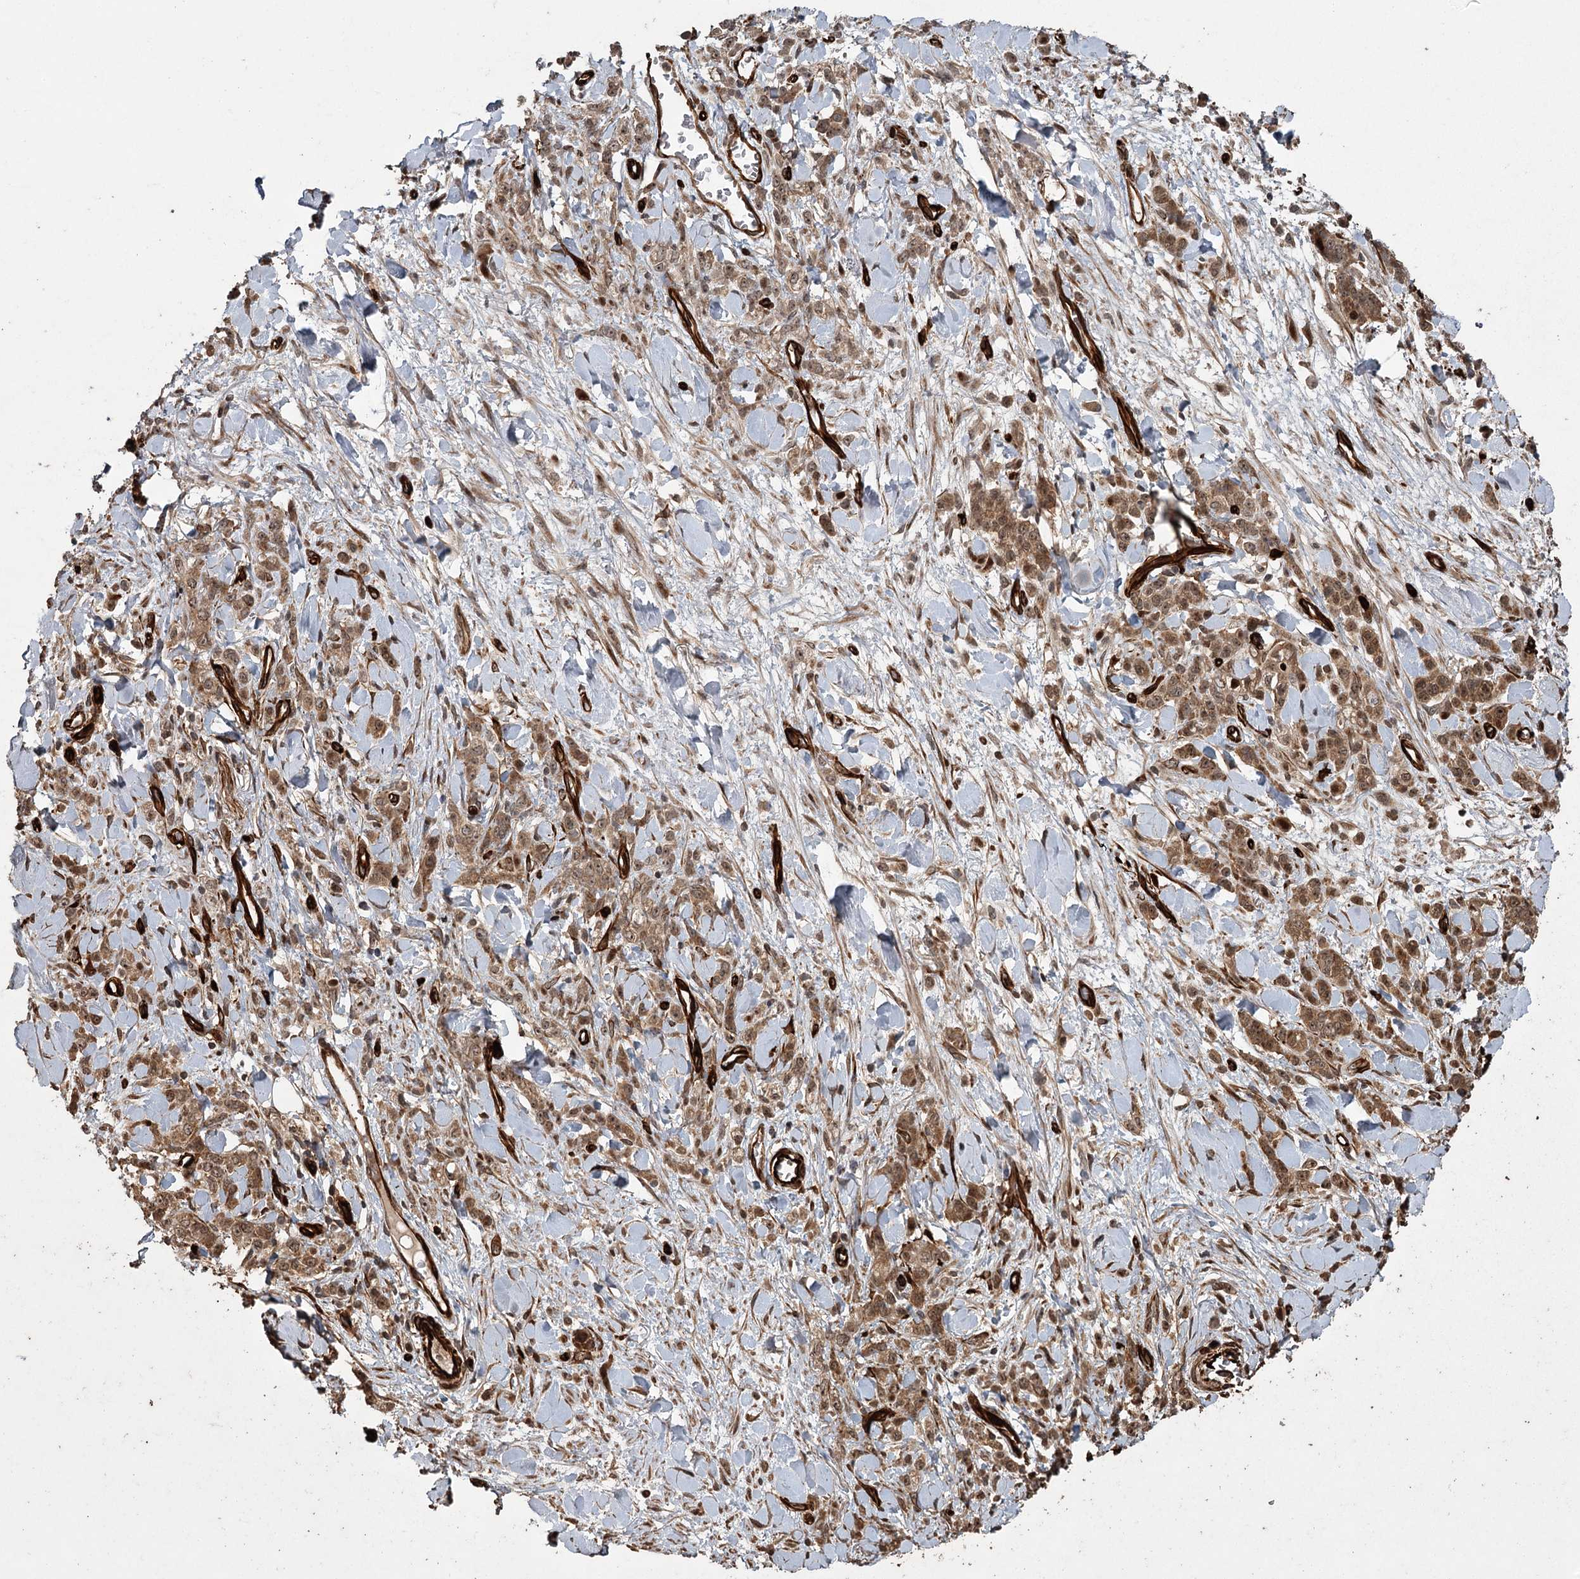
{"staining": {"intensity": "moderate", "quantity": ">75%", "location": "cytoplasmic/membranous,nuclear"}, "tissue": "stomach cancer", "cell_type": "Tumor cells", "image_type": "cancer", "snomed": [{"axis": "morphology", "description": "Normal tissue, NOS"}, {"axis": "morphology", "description": "Adenocarcinoma, NOS"}, {"axis": "topography", "description": "Stomach"}], "caption": "Human adenocarcinoma (stomach) stained for a protein (brown) displays moderate cytoplasmic/membranous and nuclear positive staining in approximately >75% of tumor cells.", "gene": "RPAP3", "patient": {"sex": "male", "age": 82}}